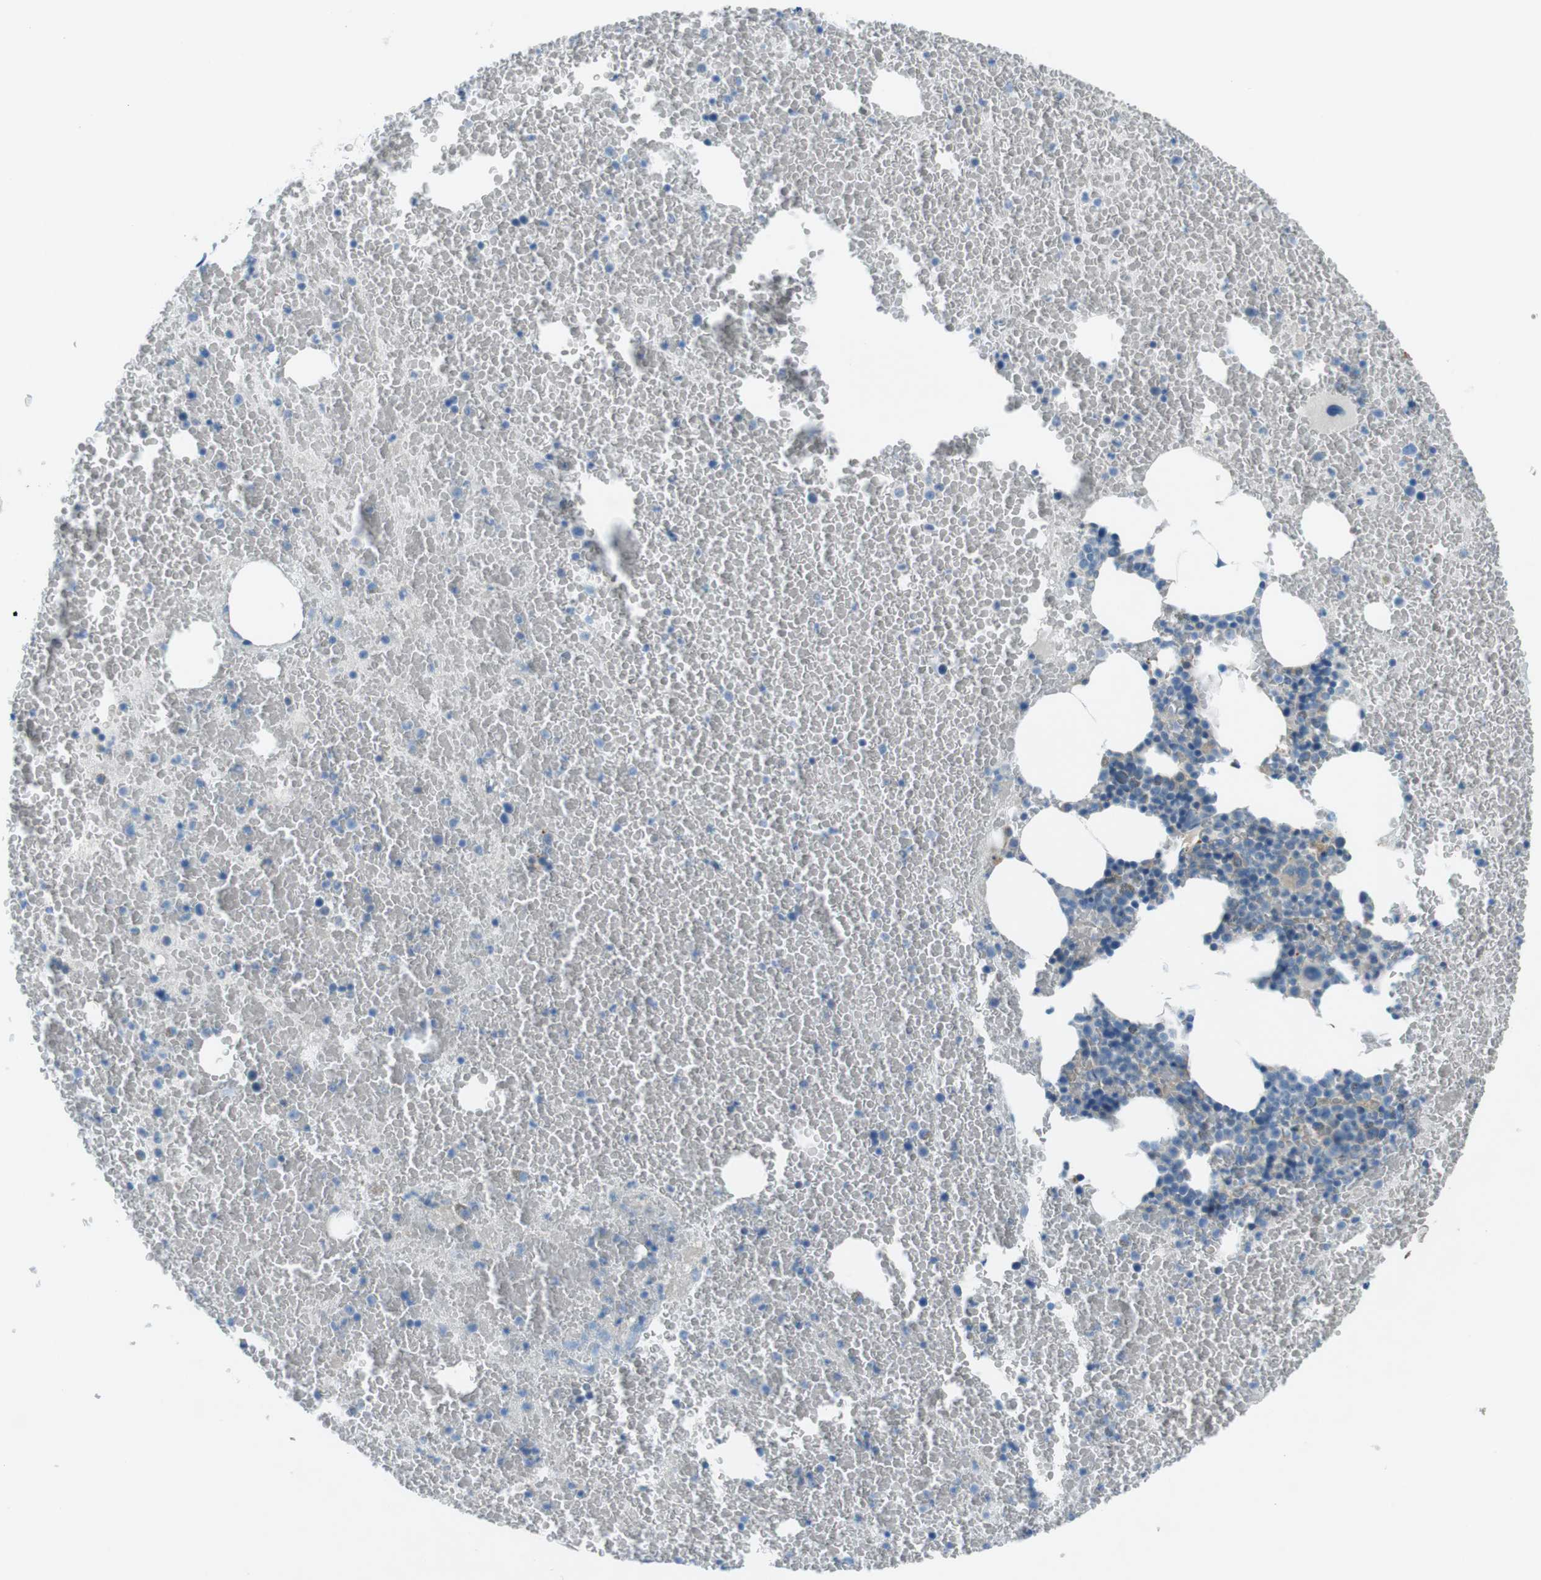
{"staining": {"intensity": "weak", "quantity": "<25%", "location": "cytoplasmic/membranous"}, "tissue": "bone marrow", "cell_type": "Hematopoietic cells", "image_type": "normal", "snomed": [{"axis": "morphology", "description": "Normal tissue, NOS"}, {"axis": "morphology", "description": "Inflammation, NOS"}, {"axis": "topography", "description": "Bone marrow"}], "caption": "The micrograph reveals no staining of hematopoietic cells in benign bone marrow. Nuclei are stained in blue.", "gene": "TMEM41B", "patient": {"sex": "male", "age": 47}}